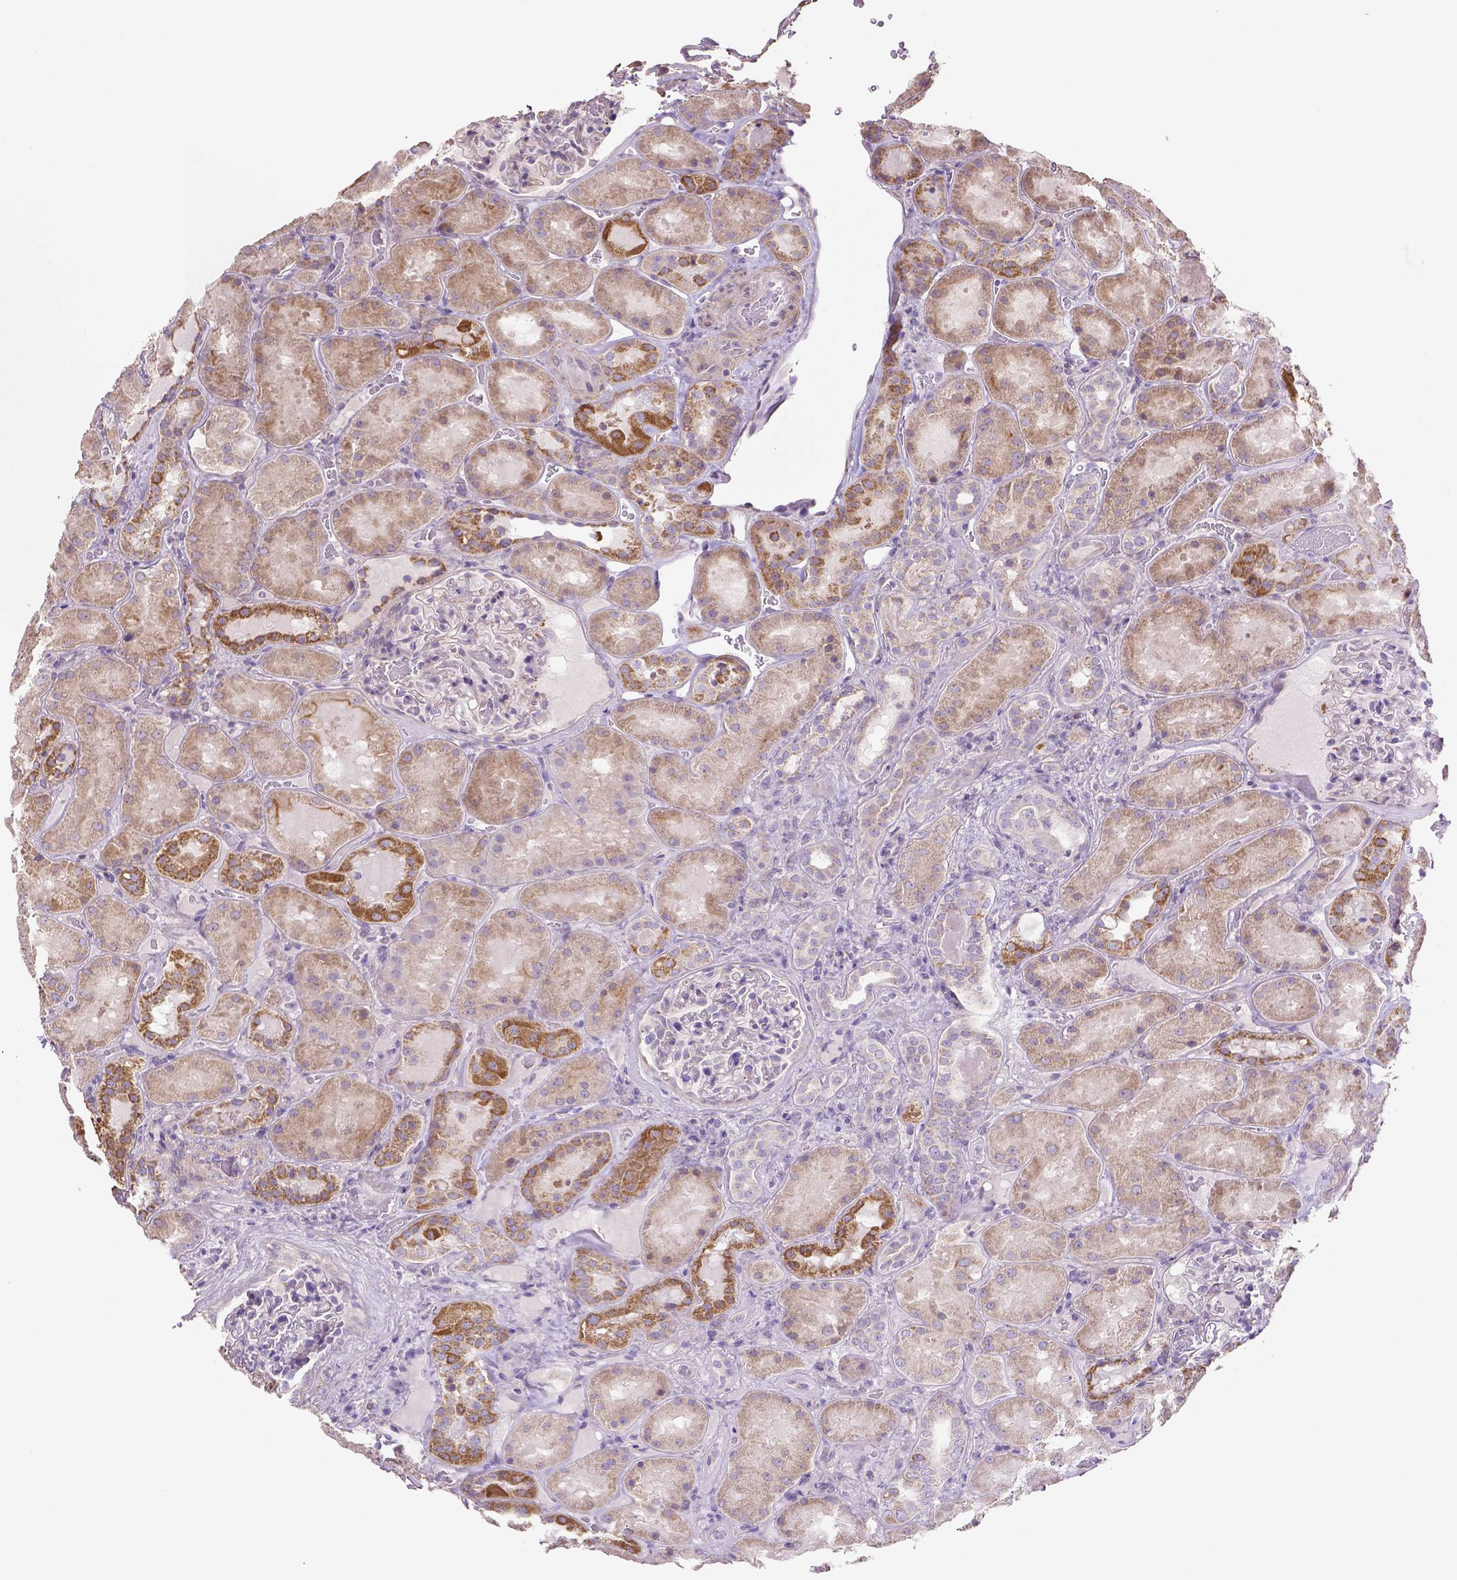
{"staining": {"intensity": "negative", "quantity": "none", "location": "none"}, "tissue": "kidney", "cell_type": "Cells in glomeruli", "image_type": "normal", "snomed": [{"axis": "morphology", "description": "Normal tissue, NOS"}, {"axis": "topography", "description": "Kidney"}], "caption": "The micrograph shows no staining of cells in glomeruli in normal kidney. Brightfield microscopy of immunohistochemistry (IHC) stained with DAB (3,3'-diaminobenzidine) (brown) and hematoxylin (blue), captured at high magnification.", "gene": "HTRA1", "patient": {"sex": "male", "age": 73}}